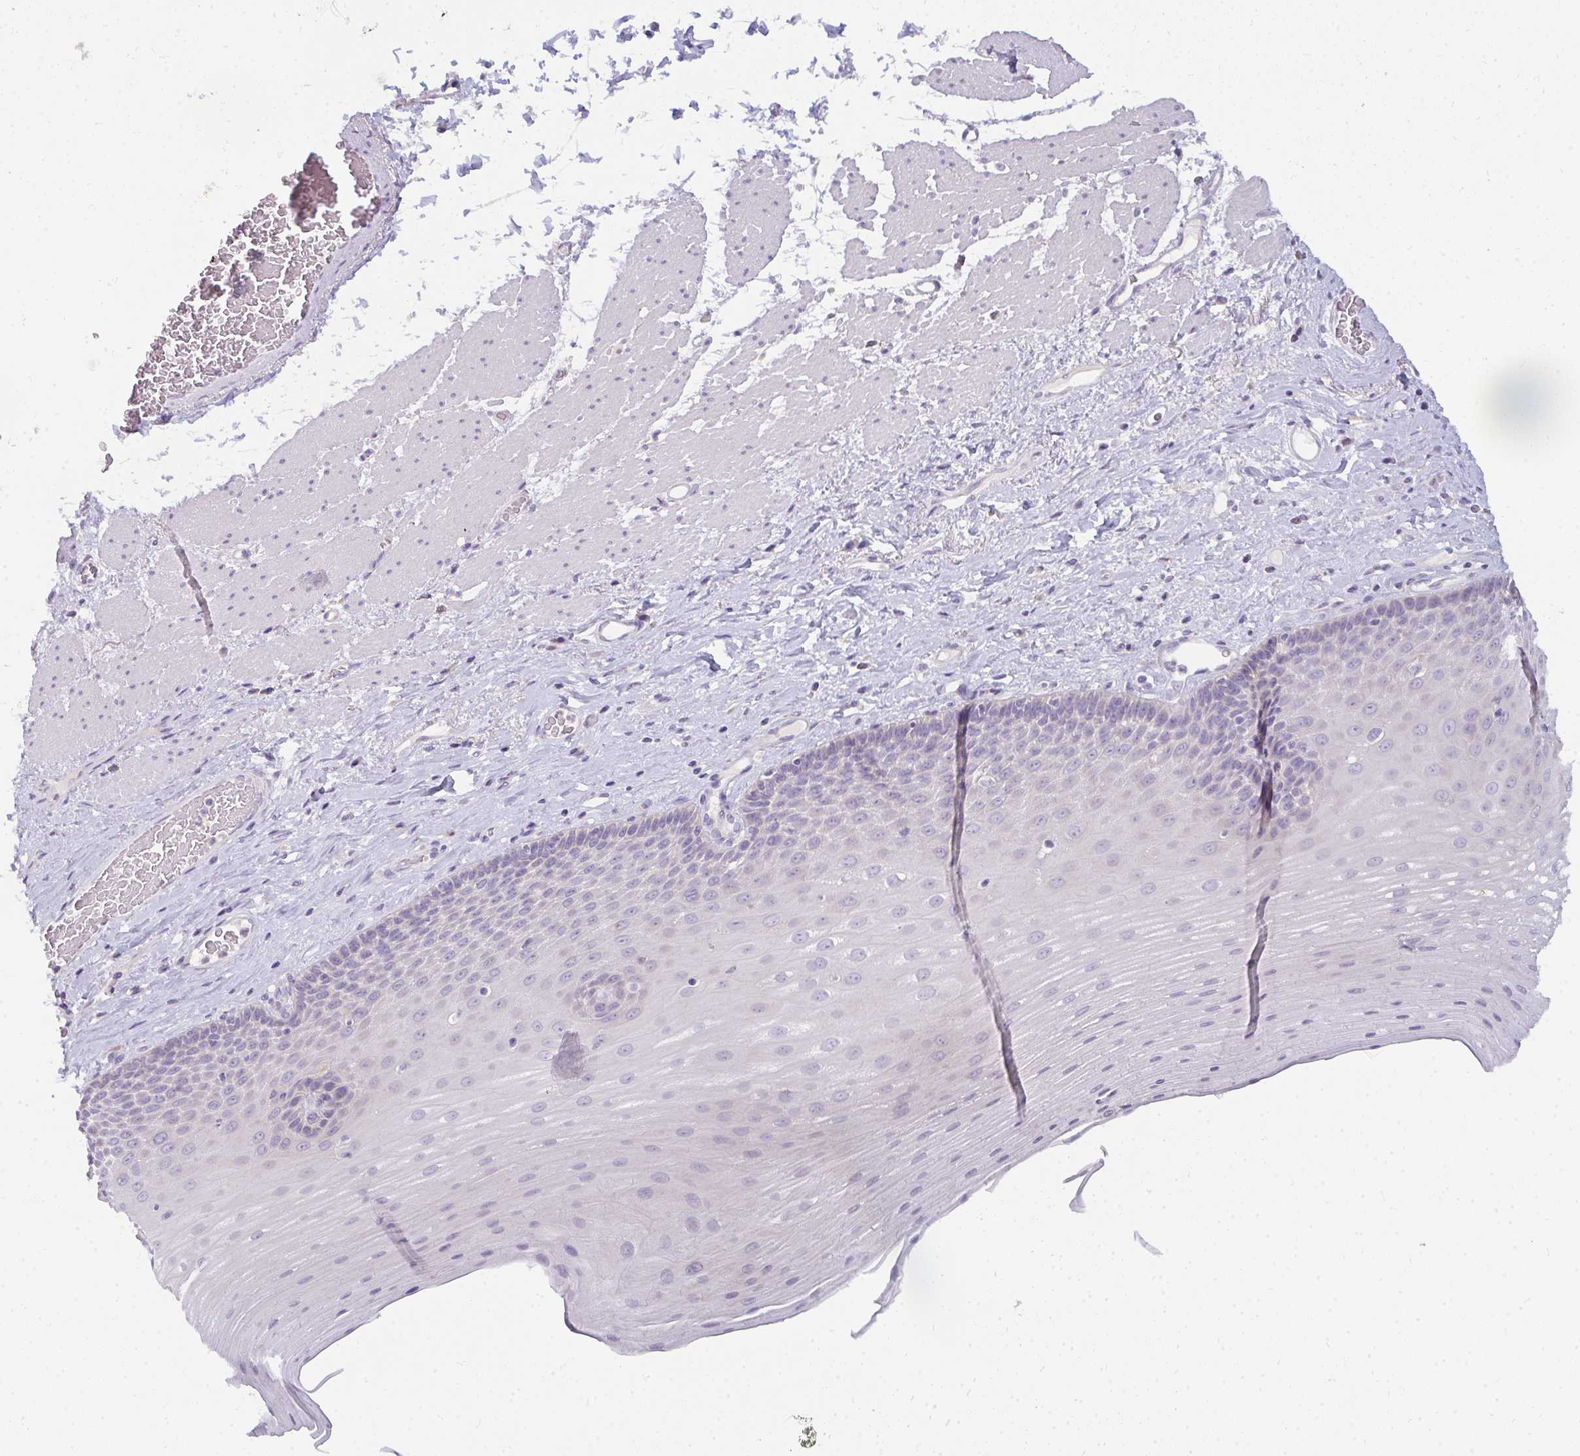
{"staining": {"intensity": "negative", "quantity": "none", "location": "none"}, "tissue": "esophagus", "cell_type": "Squamous epithelial cells", "image_type": "normal", "snomed": [{"axis": "morphology", "description": "Normal tissue, NOS"}, {"axis": "topography", "description": "Esophagus"}], "caption": "DAB (3,3'-diaminobenzidine) immunohistochemical staining of unremarkable human esophagus reveals no significant expression in squamous epithelial cells.", "gene": "PPP1R3G", "patient": {"sex": "male", "age": 62}}